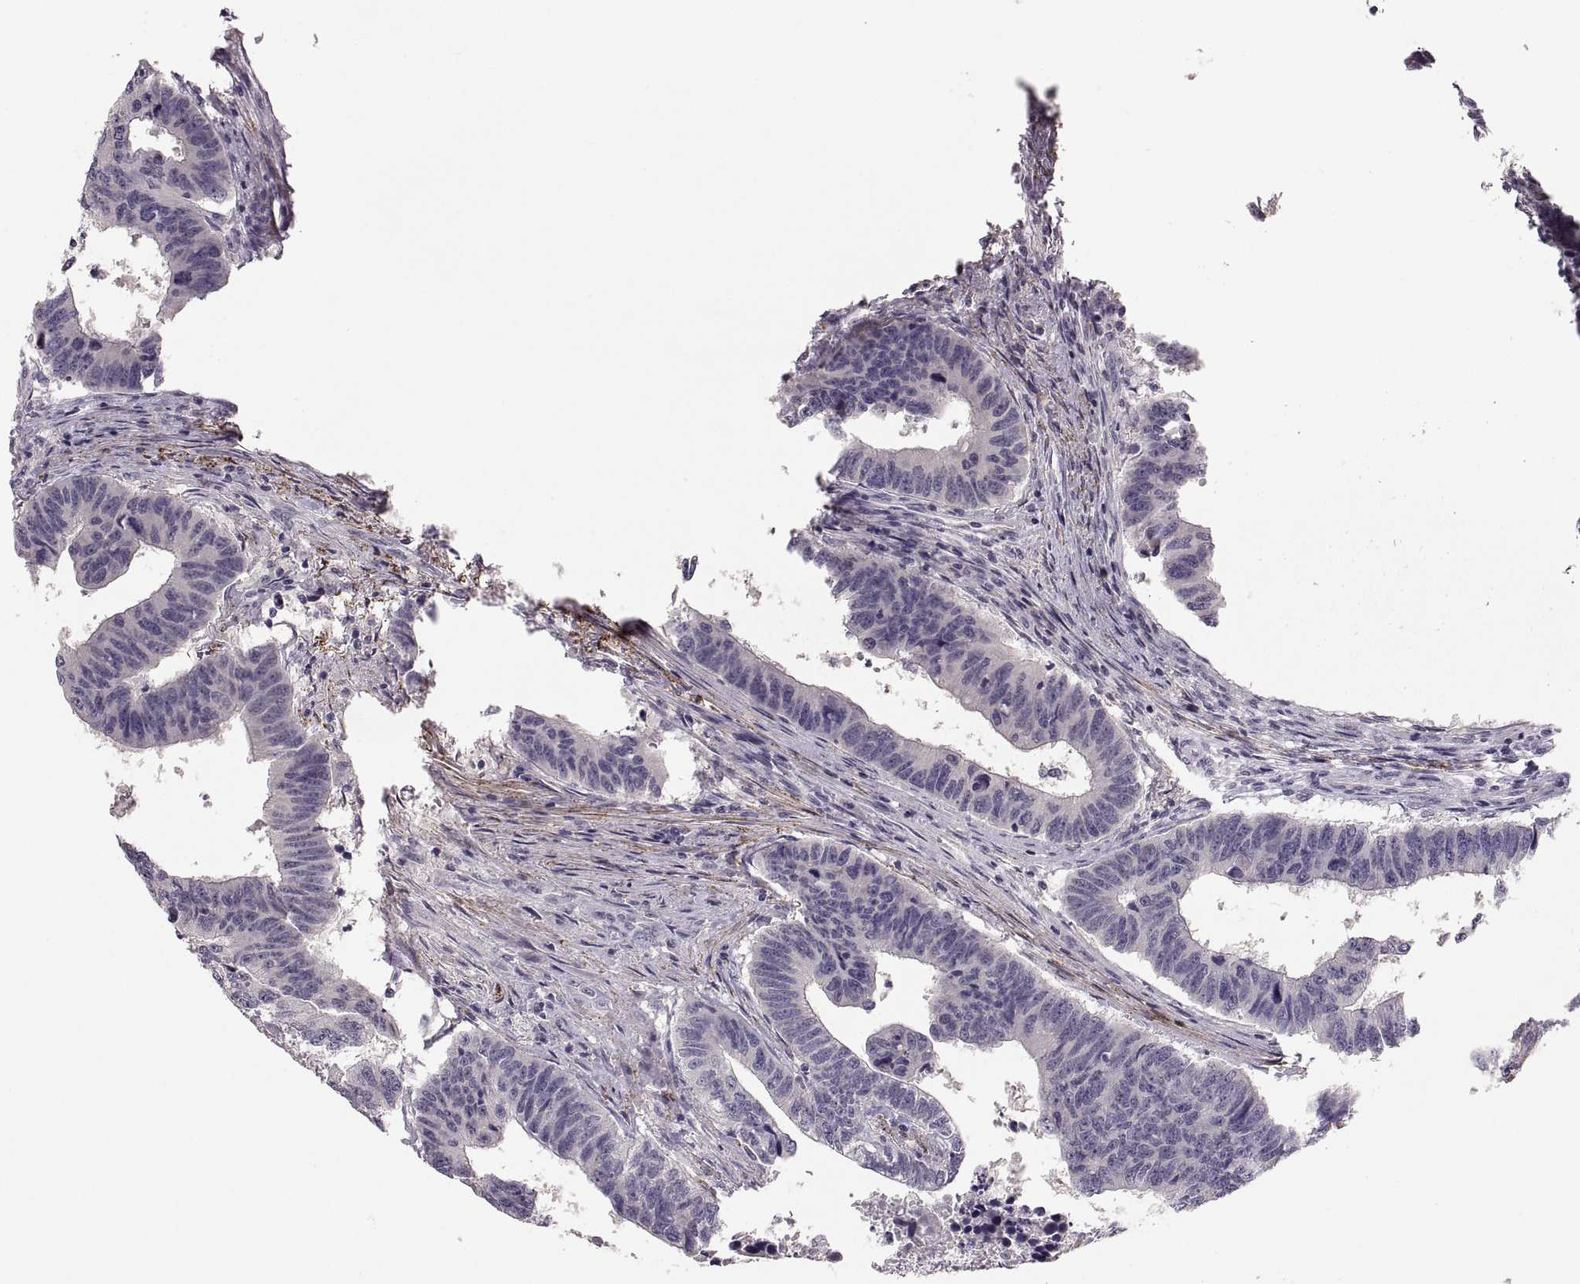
{"staining": {"intensity": "negative", "quantity": "none", "location": "none"}, "tissue": "colorectal cancer", "cell_type": "Tumor cells", "image_type": "cancer", "snomed": [{"axis": "morphology", "description": "Adenocarcinoma, NOS"}, {"axis": "topography", "description": "Rectum"}], "caption": "An image of colorectal adenocarcinoma stained for a protein reveals no brown staining in tumor cells. The staining was performed using DAB (3,3'-diaminobenzidine) to visualize the protein expression in brown, while the nuclei were stained in blue with hematoxylin (Magnification: 20x).", "gene": "CDH2", "patient": {"sex": "female", "age": 85}}